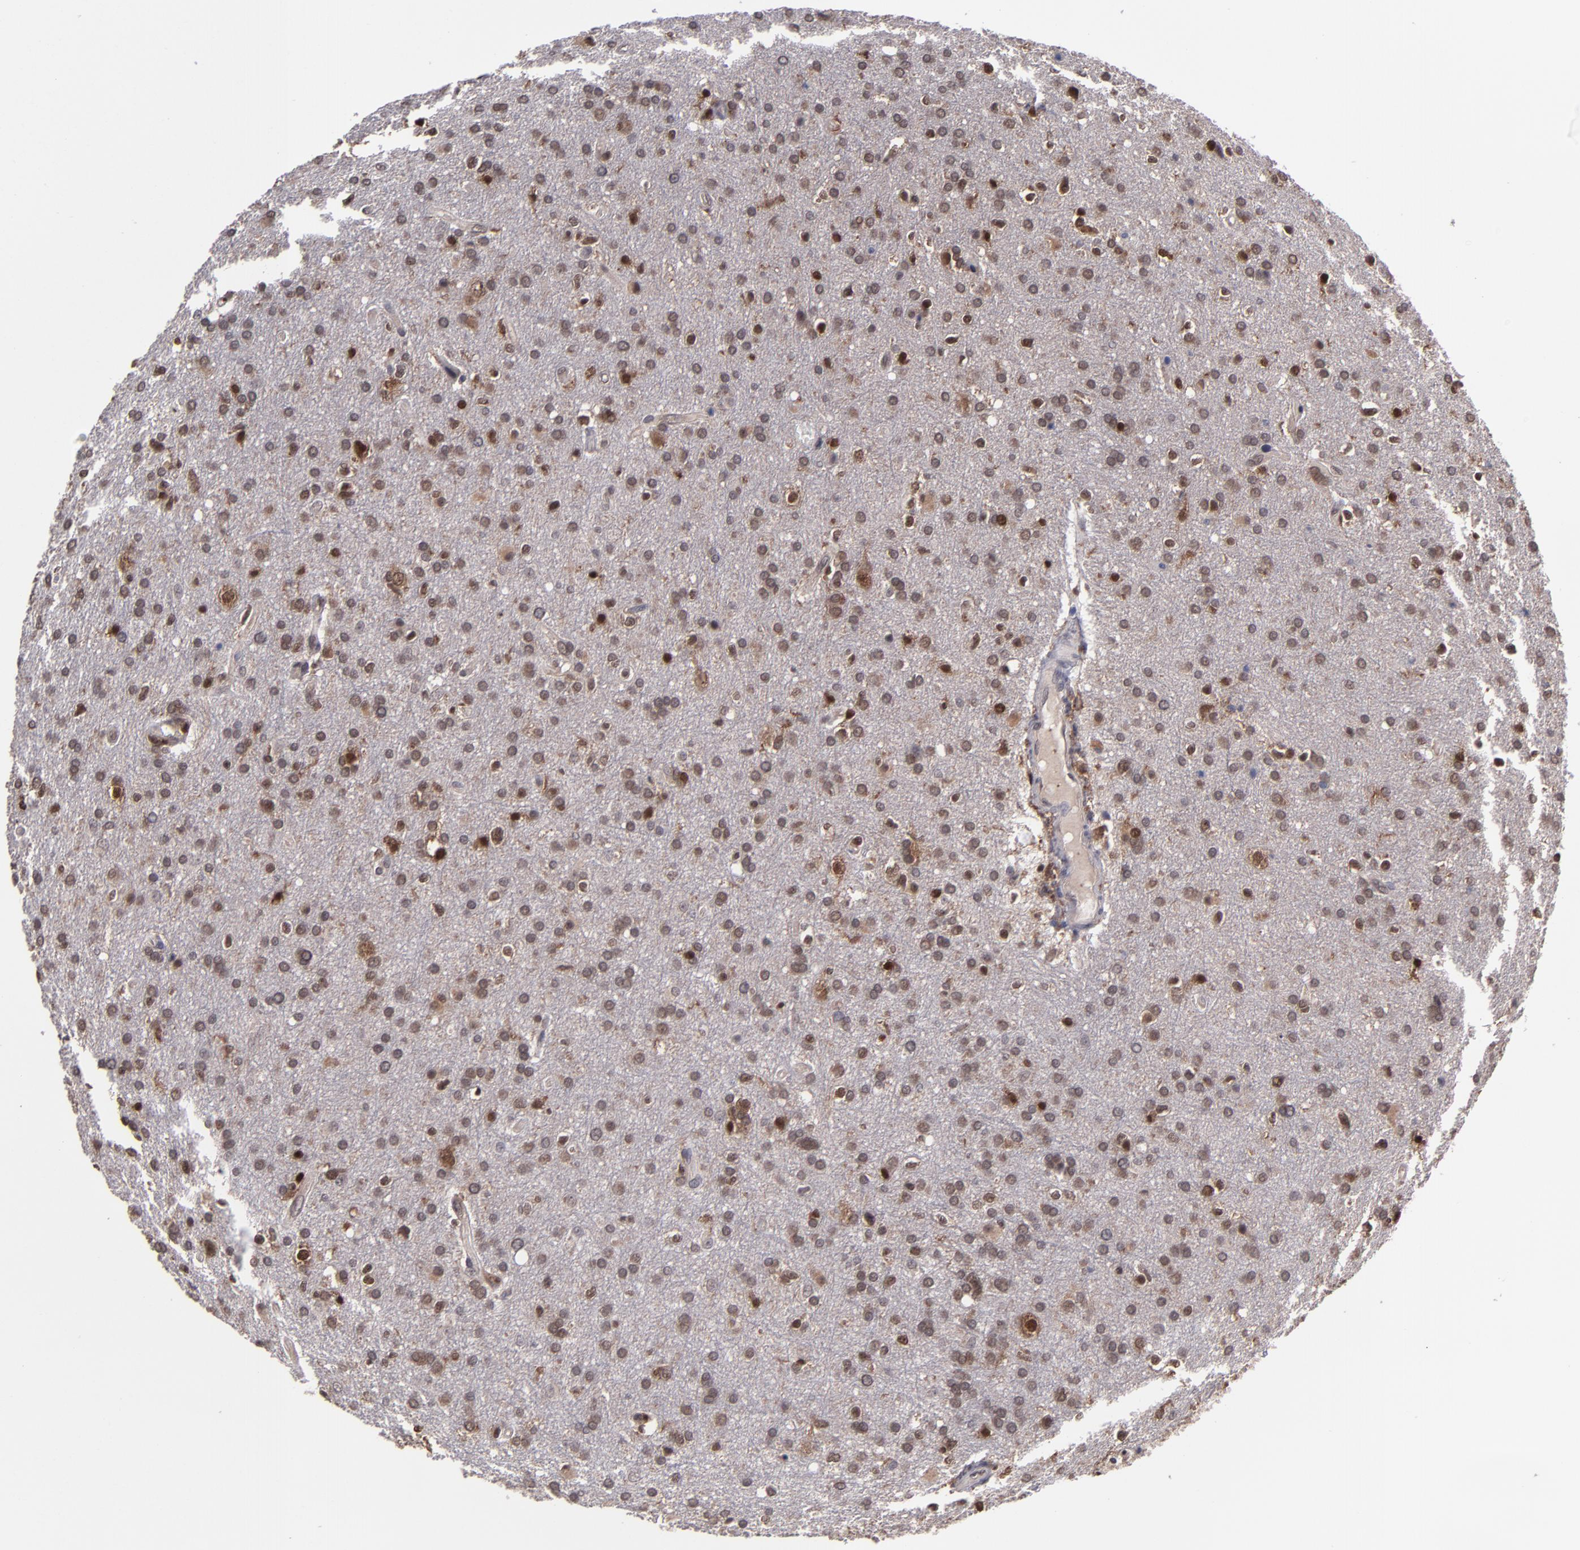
{"staining": {"intensity": "moderate", "quantity": "25%-75%", "location": "nuclear"}, "tissue": "glioma", "cell_type": "Tumor cells", "image_type": "cancer", "snomed": [{"axis": "morphology", "description": "Glioma, malignant, High grade"}, {"axis": "topography", "description": "Brain"}], "caption": "Protein expression analysis of human high-grade glioma (malignant) reveals moderate nuclear positivity in approximately 25%-75% of tumor cells. (Brightfield microscopy of DAB IHC at high magnification).", "gene": "GRB2", "patient": {"sex": "male", "age": 33}}